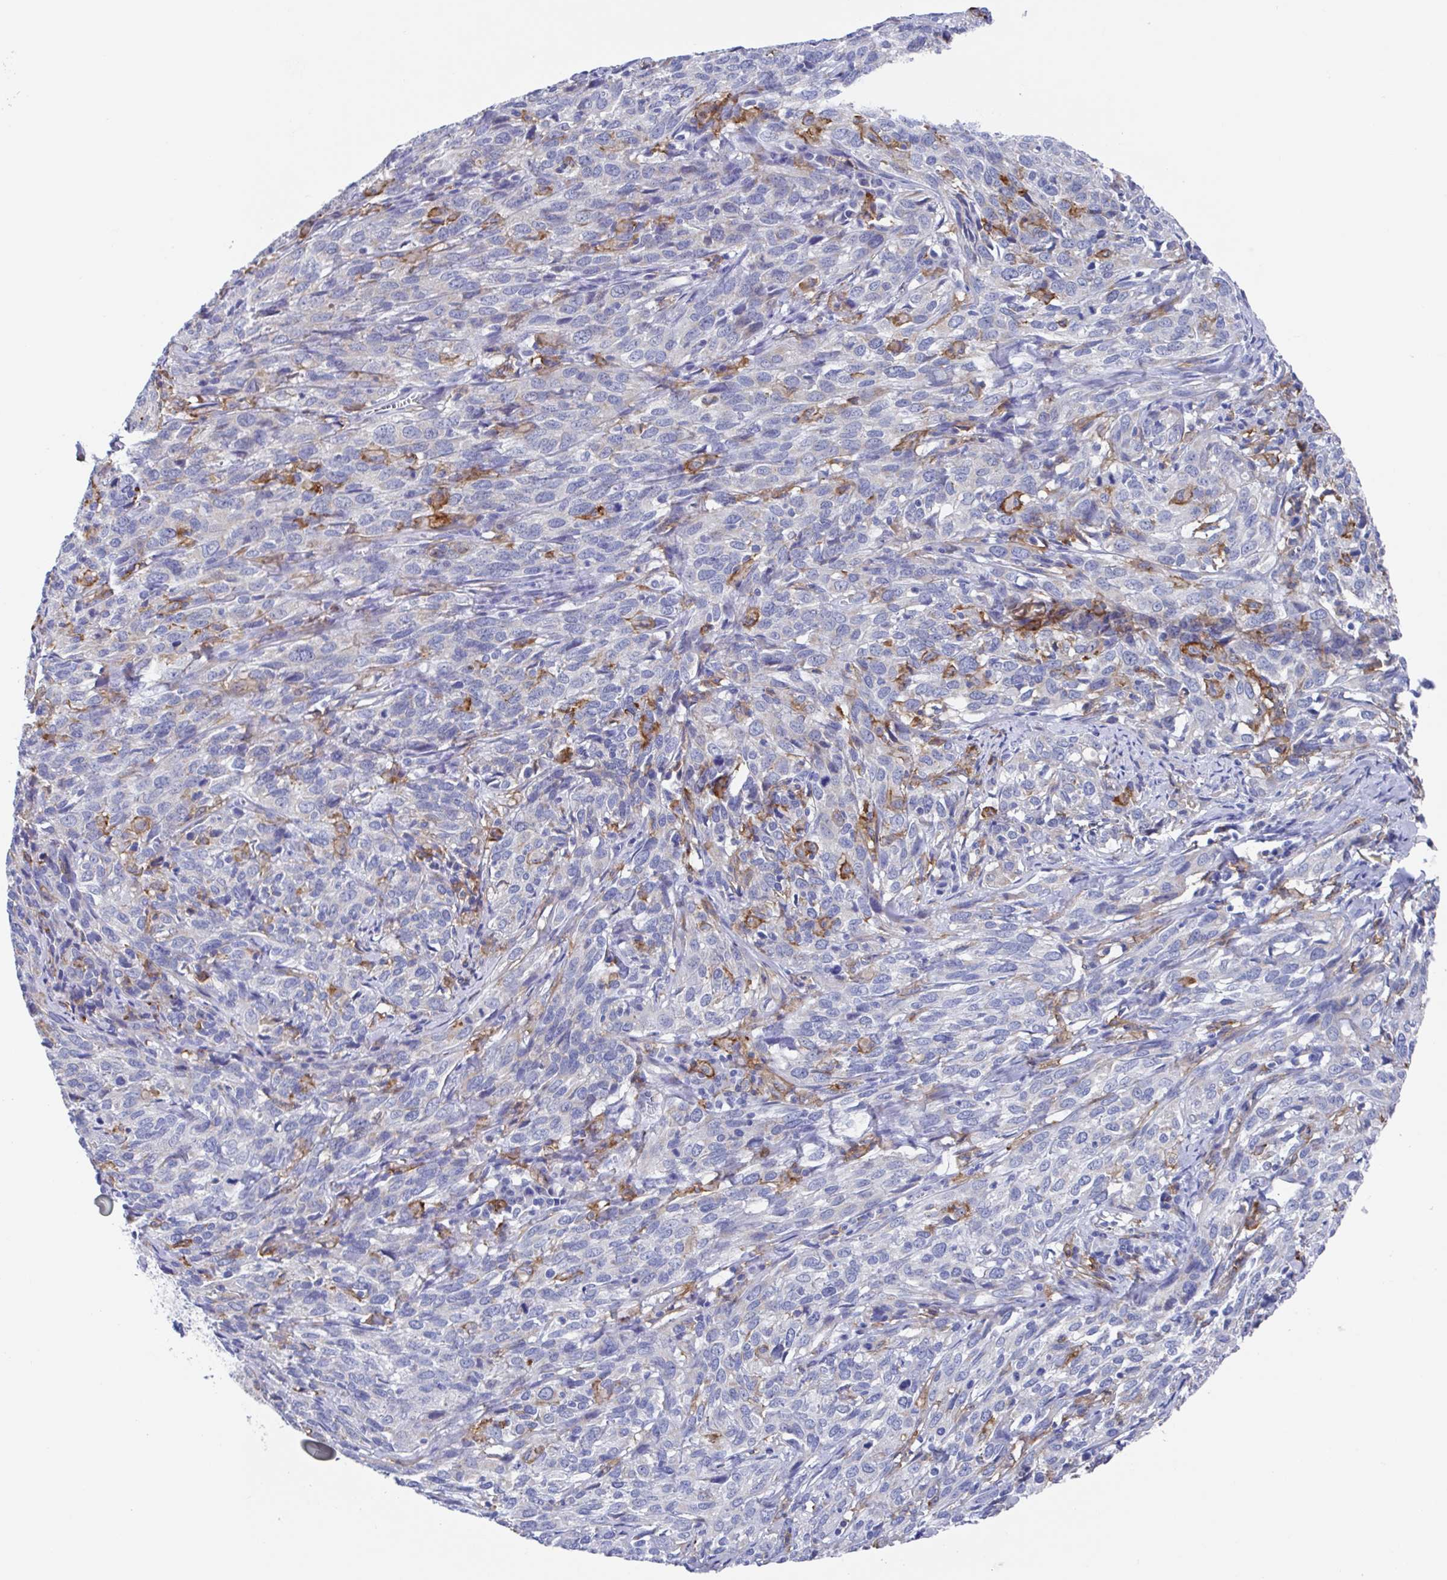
{"staining": {"intensity": "negative", "quantity": "none", "location": "none"}, "tissue": "cervical cancer", "cell_type": "Tumor cells", "image_type": "cancer", "snomed": [{"axis": "morphology", "description": "Squamous cell carcinoma, NOS"}, {"axis": "topography", "description": "Cervix"}], "caption": "Tumor cells show no significant positivity in cervical cancer (squamous cell carcinoma).", "gene": "FCGR3A", "patient": {"sex": "female", "age": 51}}